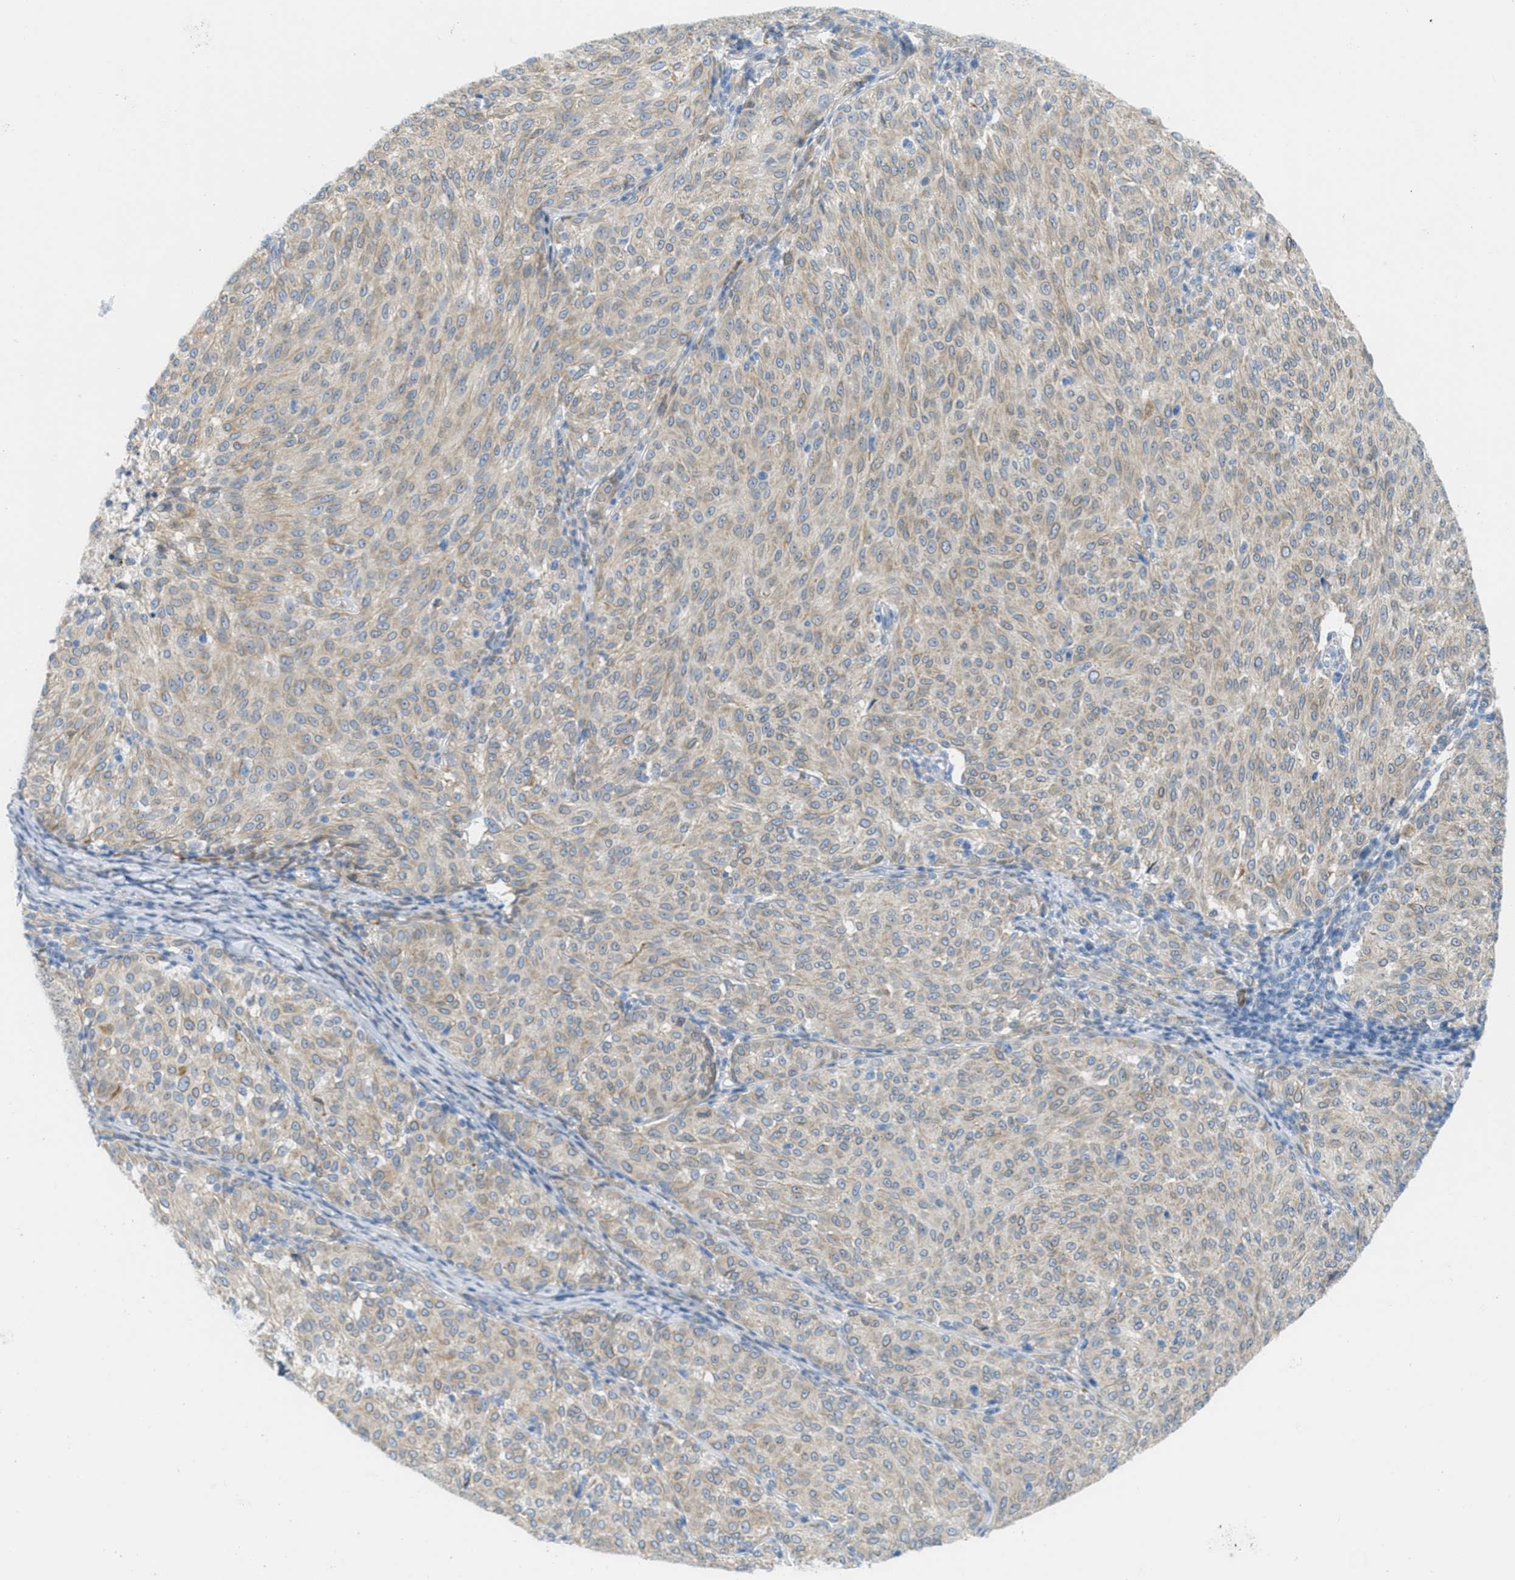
{"staining": {"intensity": "moderate", "quantity": ">75%", "location": "cytoplasmic/membranous"}, "tissue": "melanoma", "cell_type": "Tumor cells", "image_type": "cancer", "snomed": [{"axis": "morphology", "description": "Malignant melanoma, NOS"}, {"axis": "topography", "description": "Skin"}], "caption": "Protein expression analysis of melanoma exhibits moderate cytoplasmic/membranous positivity in about >75% of tumor cells.", "gene": "TEX264", "patient": {"sex": "female", "age": 72}}